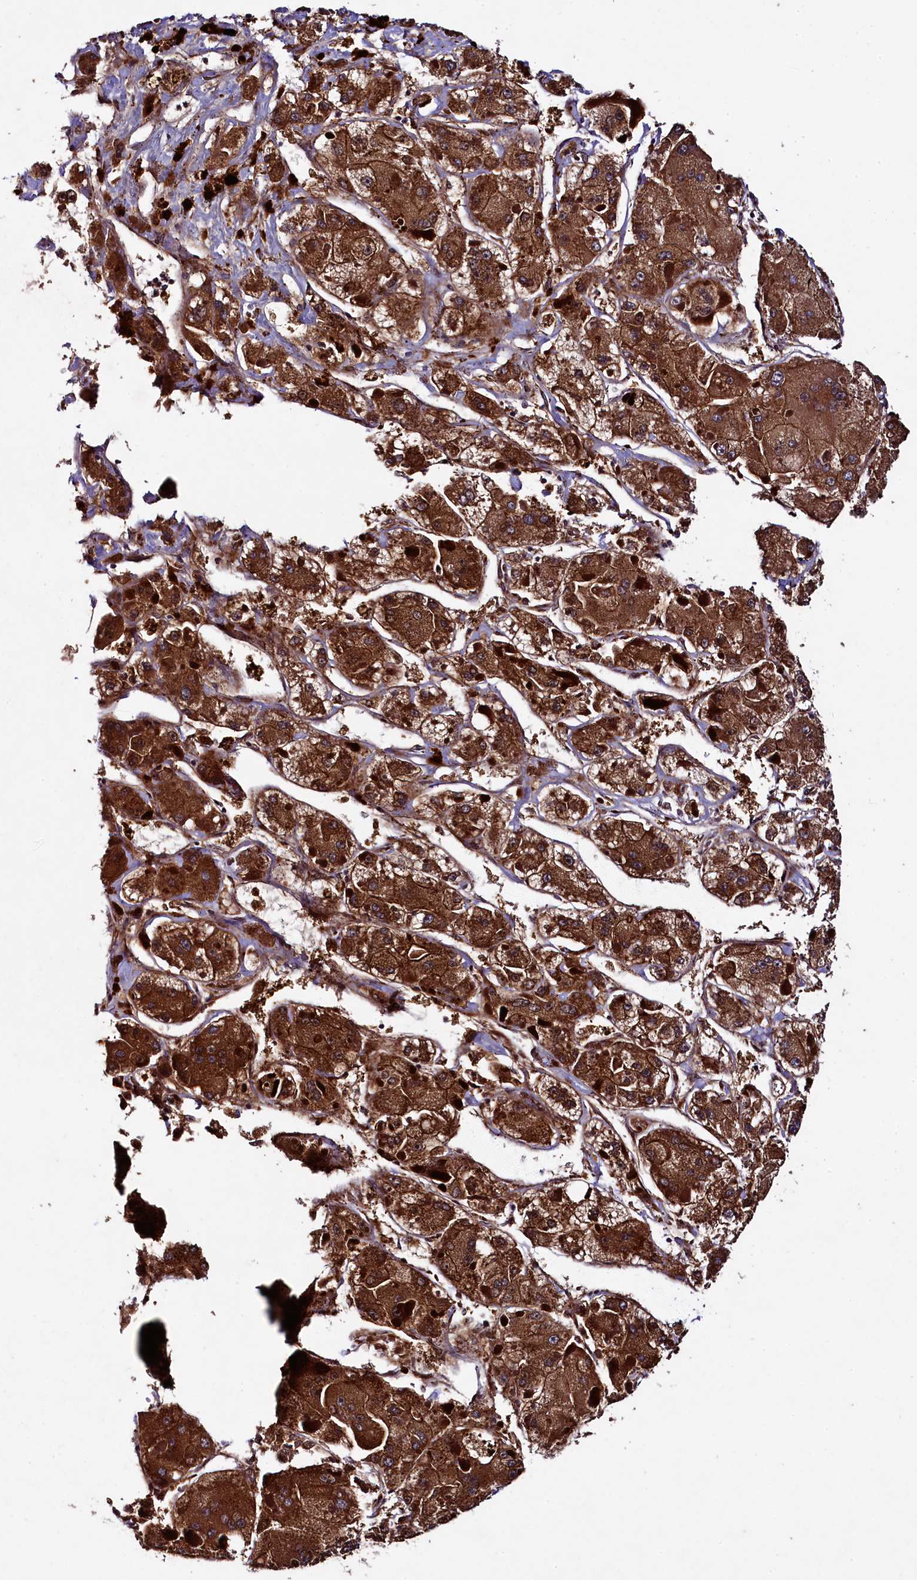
{"staining": {"intensity": "strong", "quantity": ">75%", "location": "cytoplasmic/membranous"}, "tissue": "liver cancer", "cell_type": "Tumor cells", "image_type": "cancer", "snomed": [{"axis": "morphology", "description": "Carcinoma, Hepatocellular, NOS"}, {"axis": "topography", "description": "Liver"}], "caption": "A high amount of strong cytoplasmic/membranous expression is present in about >75% of tumor cells in liver cancer (hepatocellular carcinoma) tissue. The protein is shown in brown color, while the nuclei are stained blue.", "gene": "CCDC102A", "patient": {"sex": "female", "age": 73}}